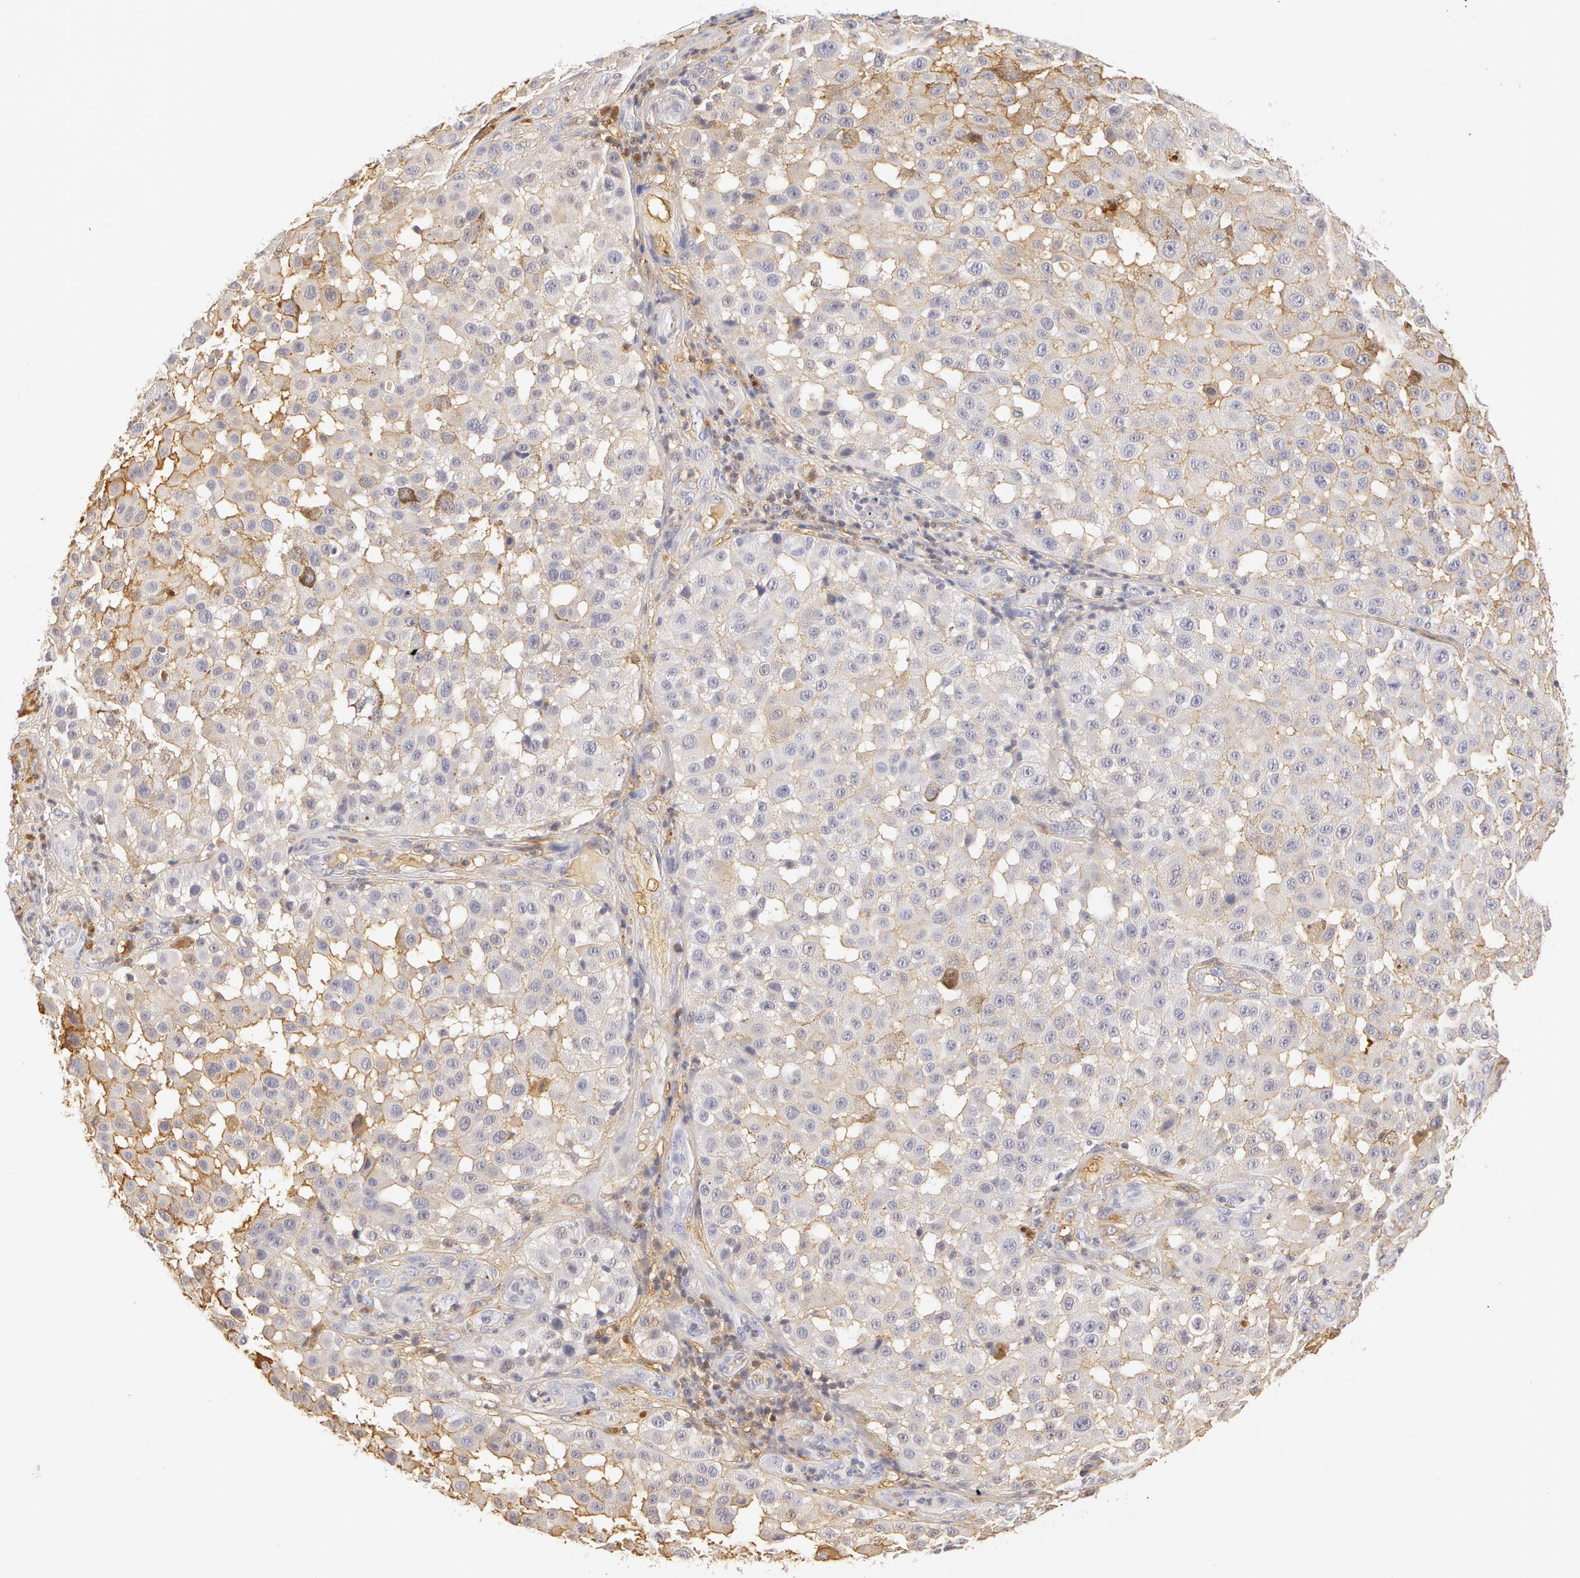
{"staining": {"intensity": "negative", "quantity": "none", "location": "none"}, "tissue": "melanoma", "cell_type": "Tumor cells", "image_type": "cancer", "snomed": [{"axis": "morphology", "description": "Malignant melanoma, NOS"}, {"axis": "topography", "description": "Skin"}], "caption": "Immunohistochemistry photomicrograph of neoplastic tissue: human melanoma stained with DAB (3,3'-diaminobenzidine) displays no significant protein positivity in tumor cells. (DAB immunohistochemistry (IHC), high magnification).", "gene": "AHSG", "patient": {"sex": "female", "age": 64}}